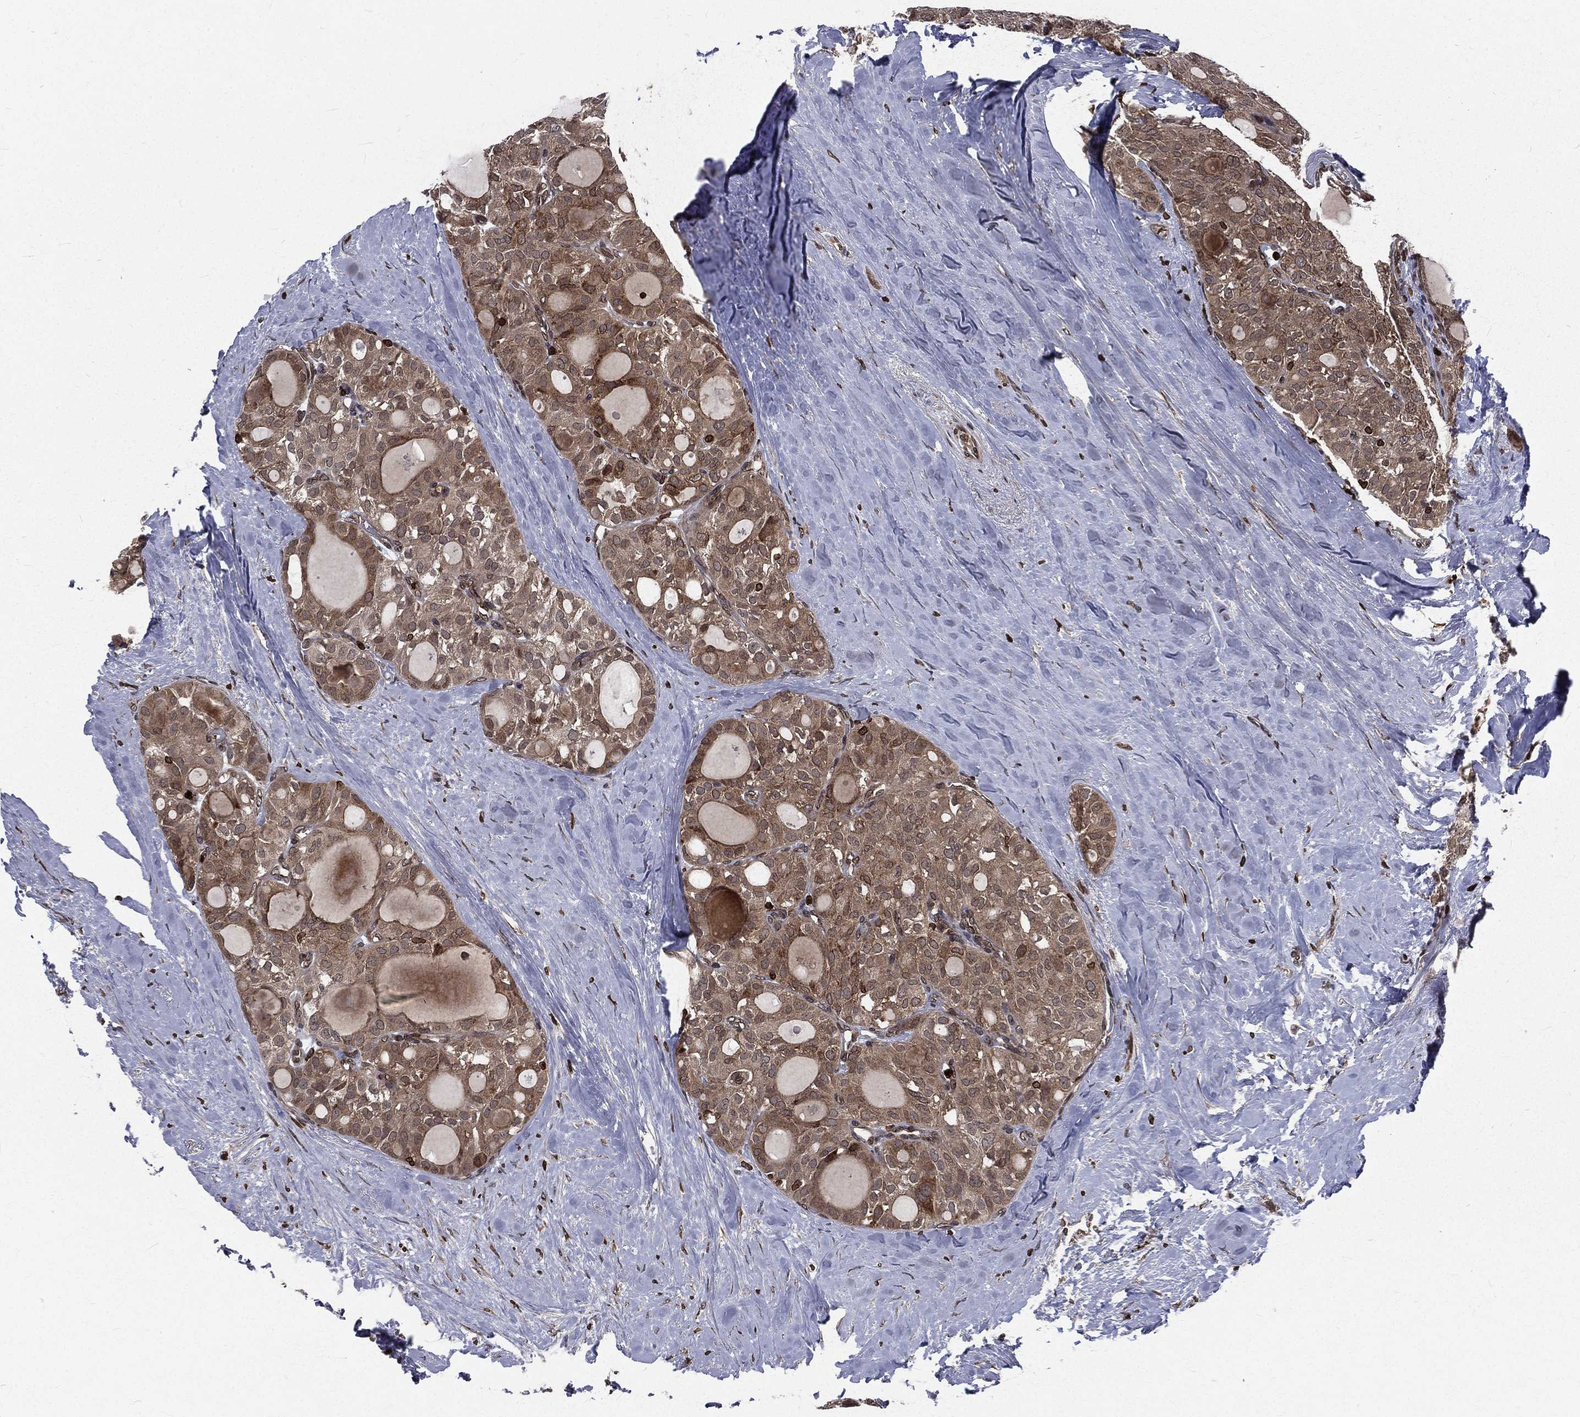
{"staining": {"intensity": "weak", "quantity": "25%-75%", "location": "cytoplasmic/membranous"}, "tissue": "thyroid cancer", "cell_type": "Tumor cells", "image_type": "cancer", "snomed": [{"axis": "morphology", "description": "Follicular adenoma carcinoma, NOS"}, {"axis": "topography", "description": "Thyroid gland"}], "caption": "Protein positivity by immunohistochemistry reveals weak cytoplasmic/membranous staining in about 25%-75% of tumor cells in thyroid cancer.", "gene": "LBR", "patient": {"sex": "male", "age": 75}}